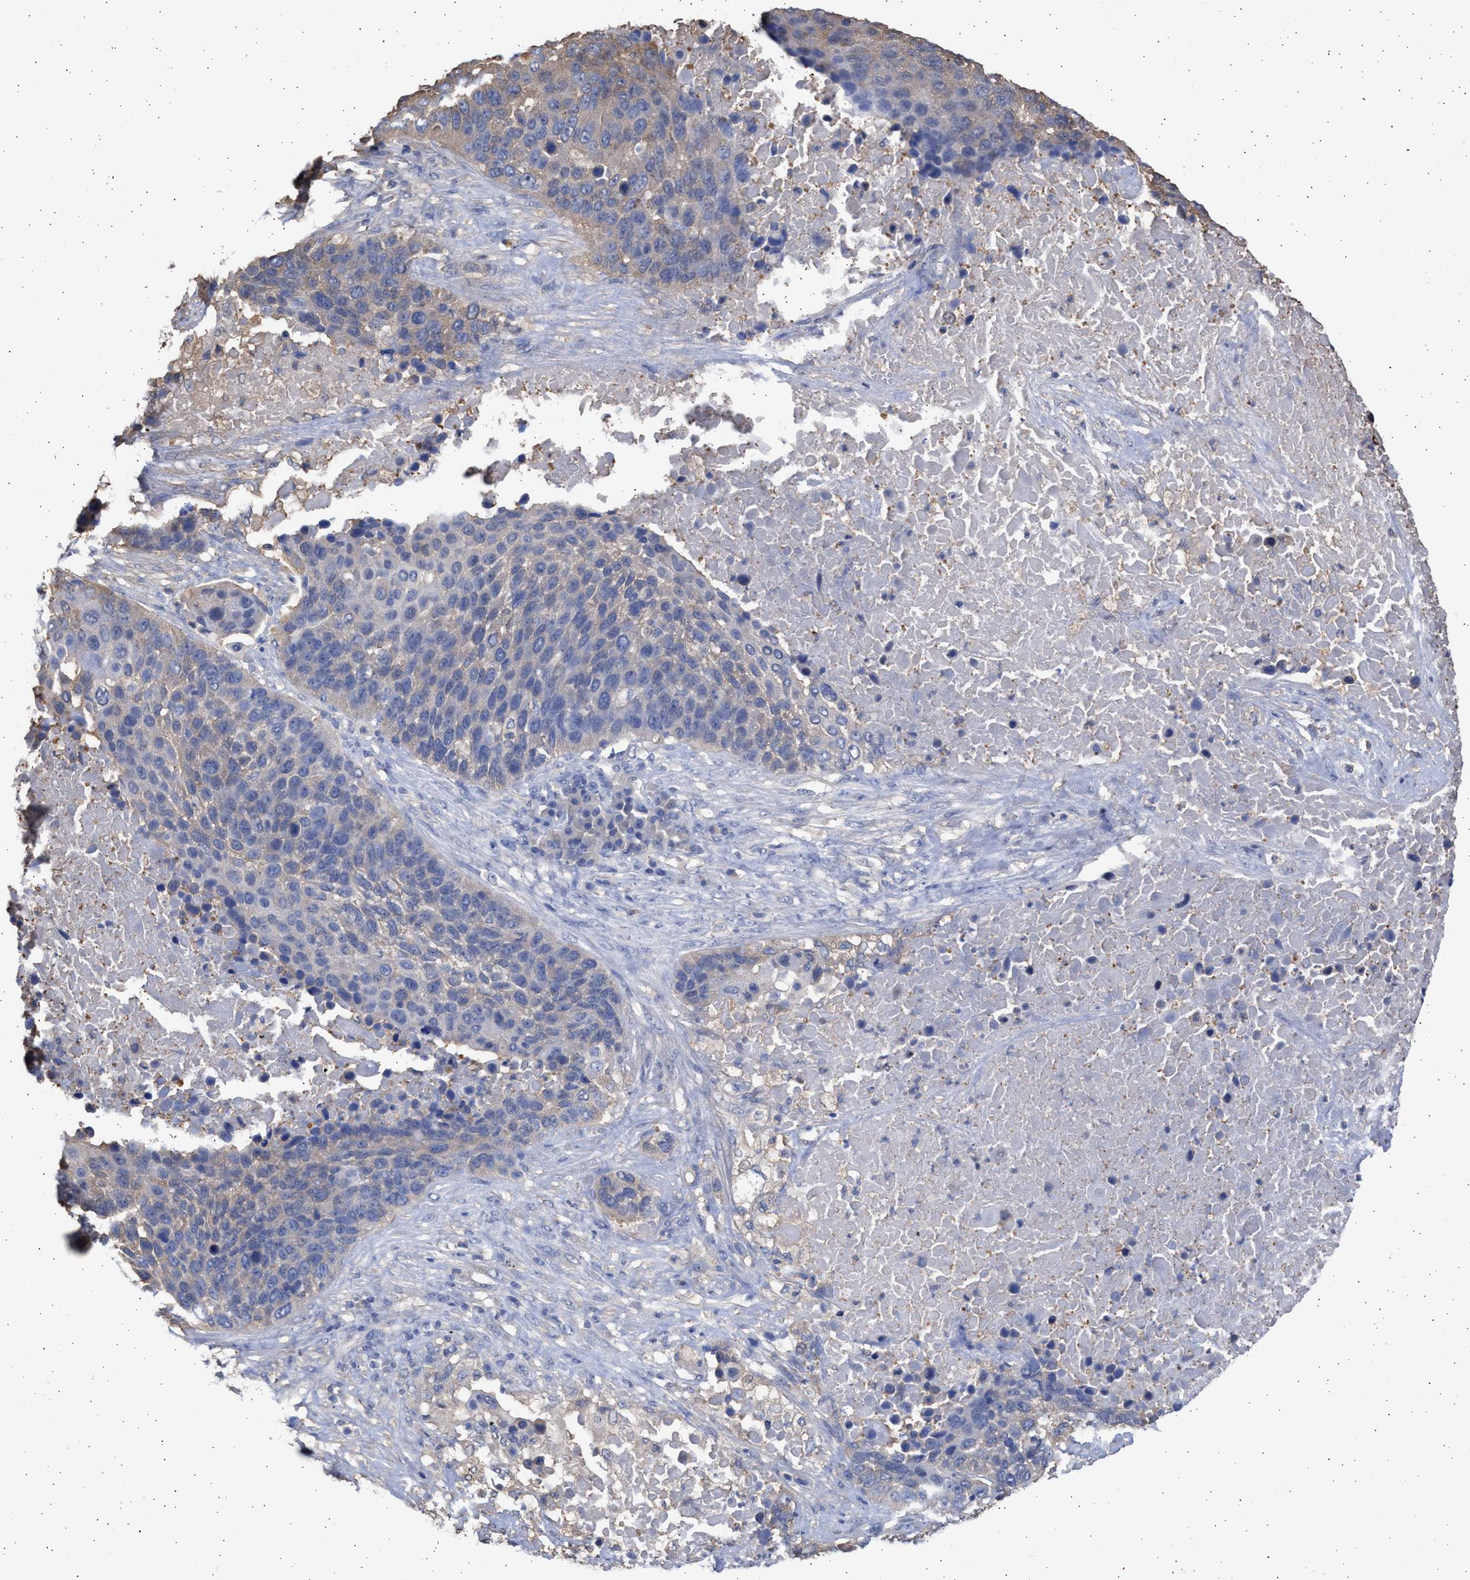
{"staining": {"intensity": "weak", "quantity": "25%-75%", "location": "cytoplasmic/membranous"}, "tissue": "lung cancer", "cell_type": "Tumor cells", "image_type": "cancer", "snomed": [{"axis": "morphology", "description": "Squamous cell carcinoma, NOS"}, {"axis": "topography", "description": "Lung"}], "caption": "Lung cancer tissue reveals weak cytoplasmic/membranous staining in approximately 25%-75% of tumor cells", "gene": "ALDOC", "patient": {"sex": "male", "age": 66}}